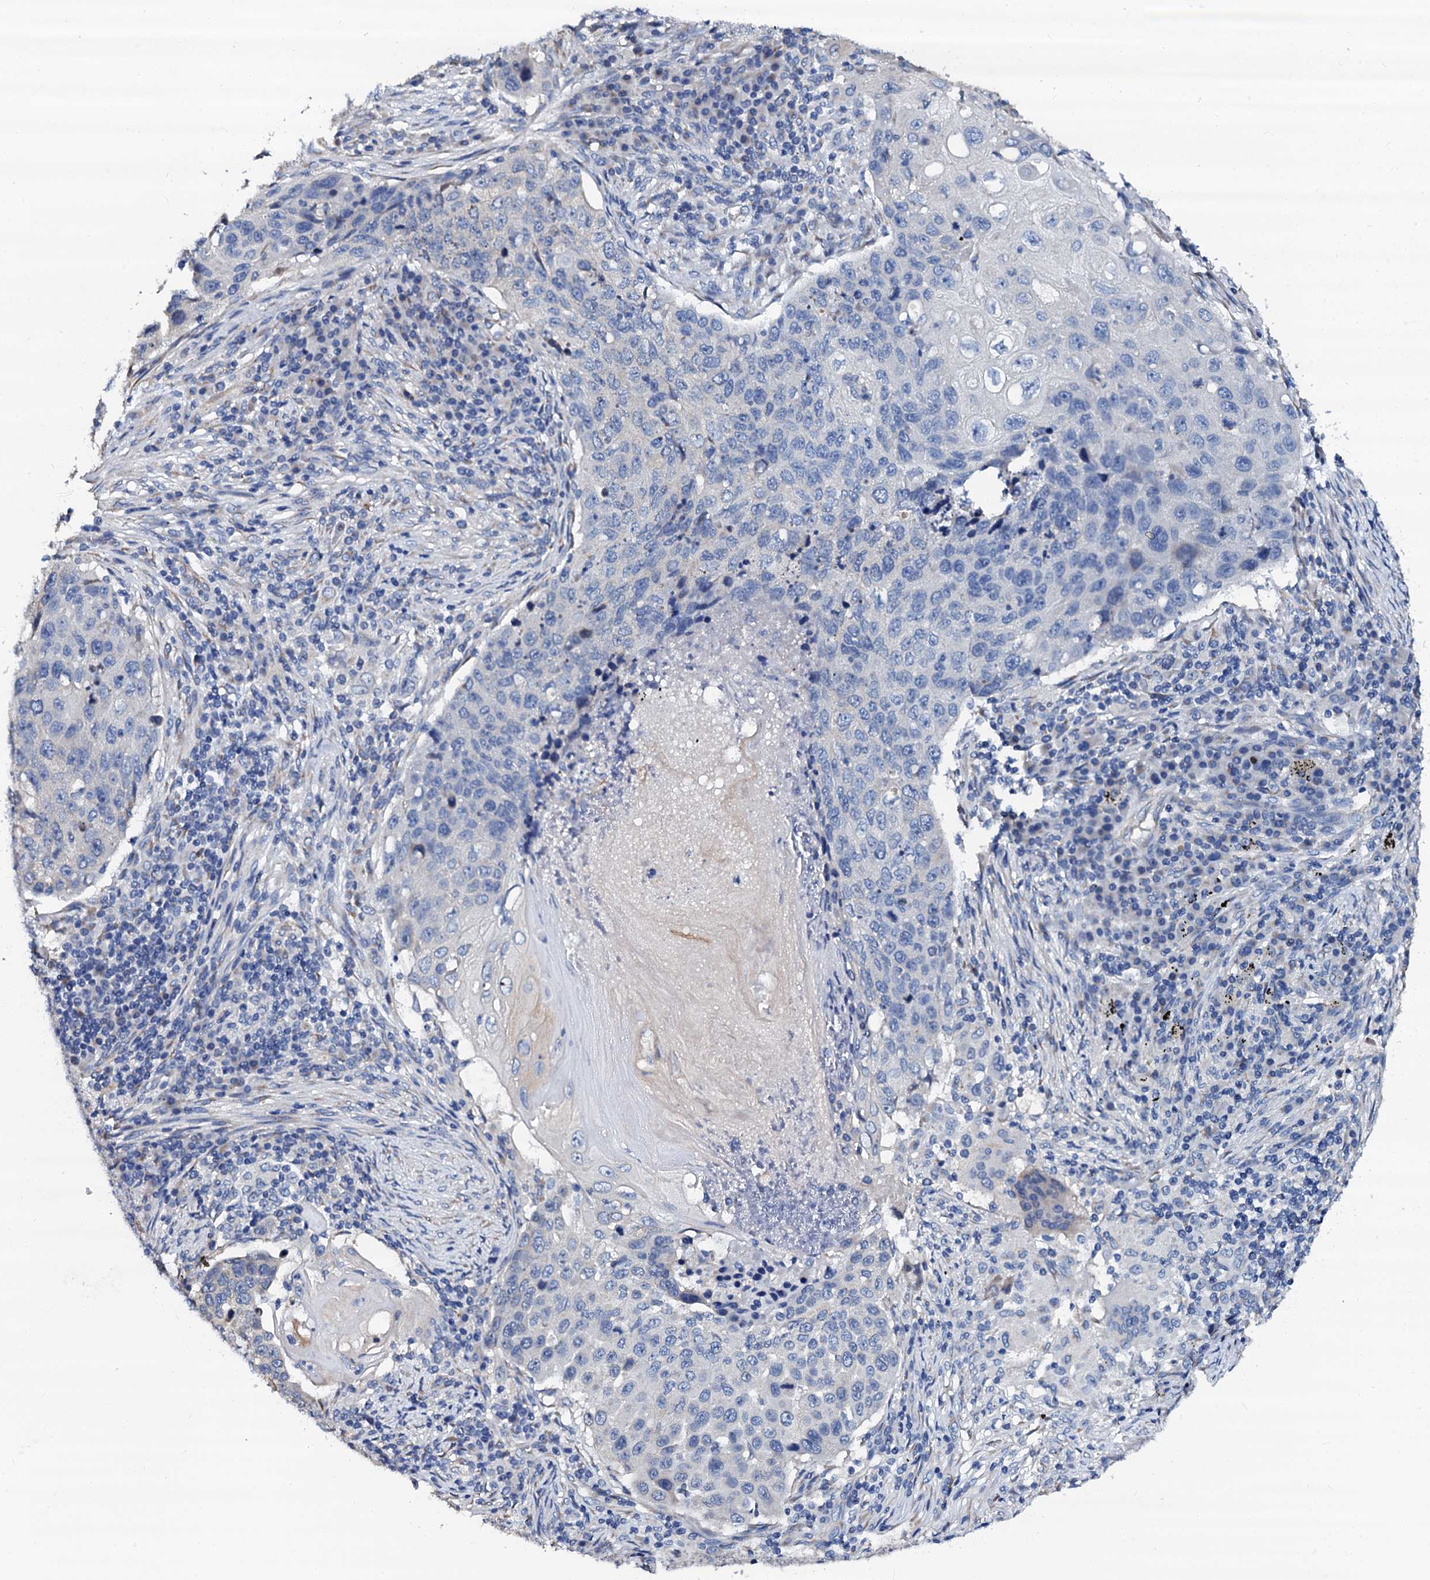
{"staining": {"intensity": "negative", "quantity": "none", "location": "none"}, "tissue": "lung cancer", "cell_type": "Tumor cells", "image_type": "cancer", "snomed": [{"axis": "morphology", "description": "Squamous cell carcinoma, NOS"}, {"axis": "topography", "description": "Lung"}], "caption": "The micrograph displays no significant staining in tumor cells of squamous cell carcinoma (lung).", "gene": "AKAP3", "patient": {"sex": "female", "age": 63}}